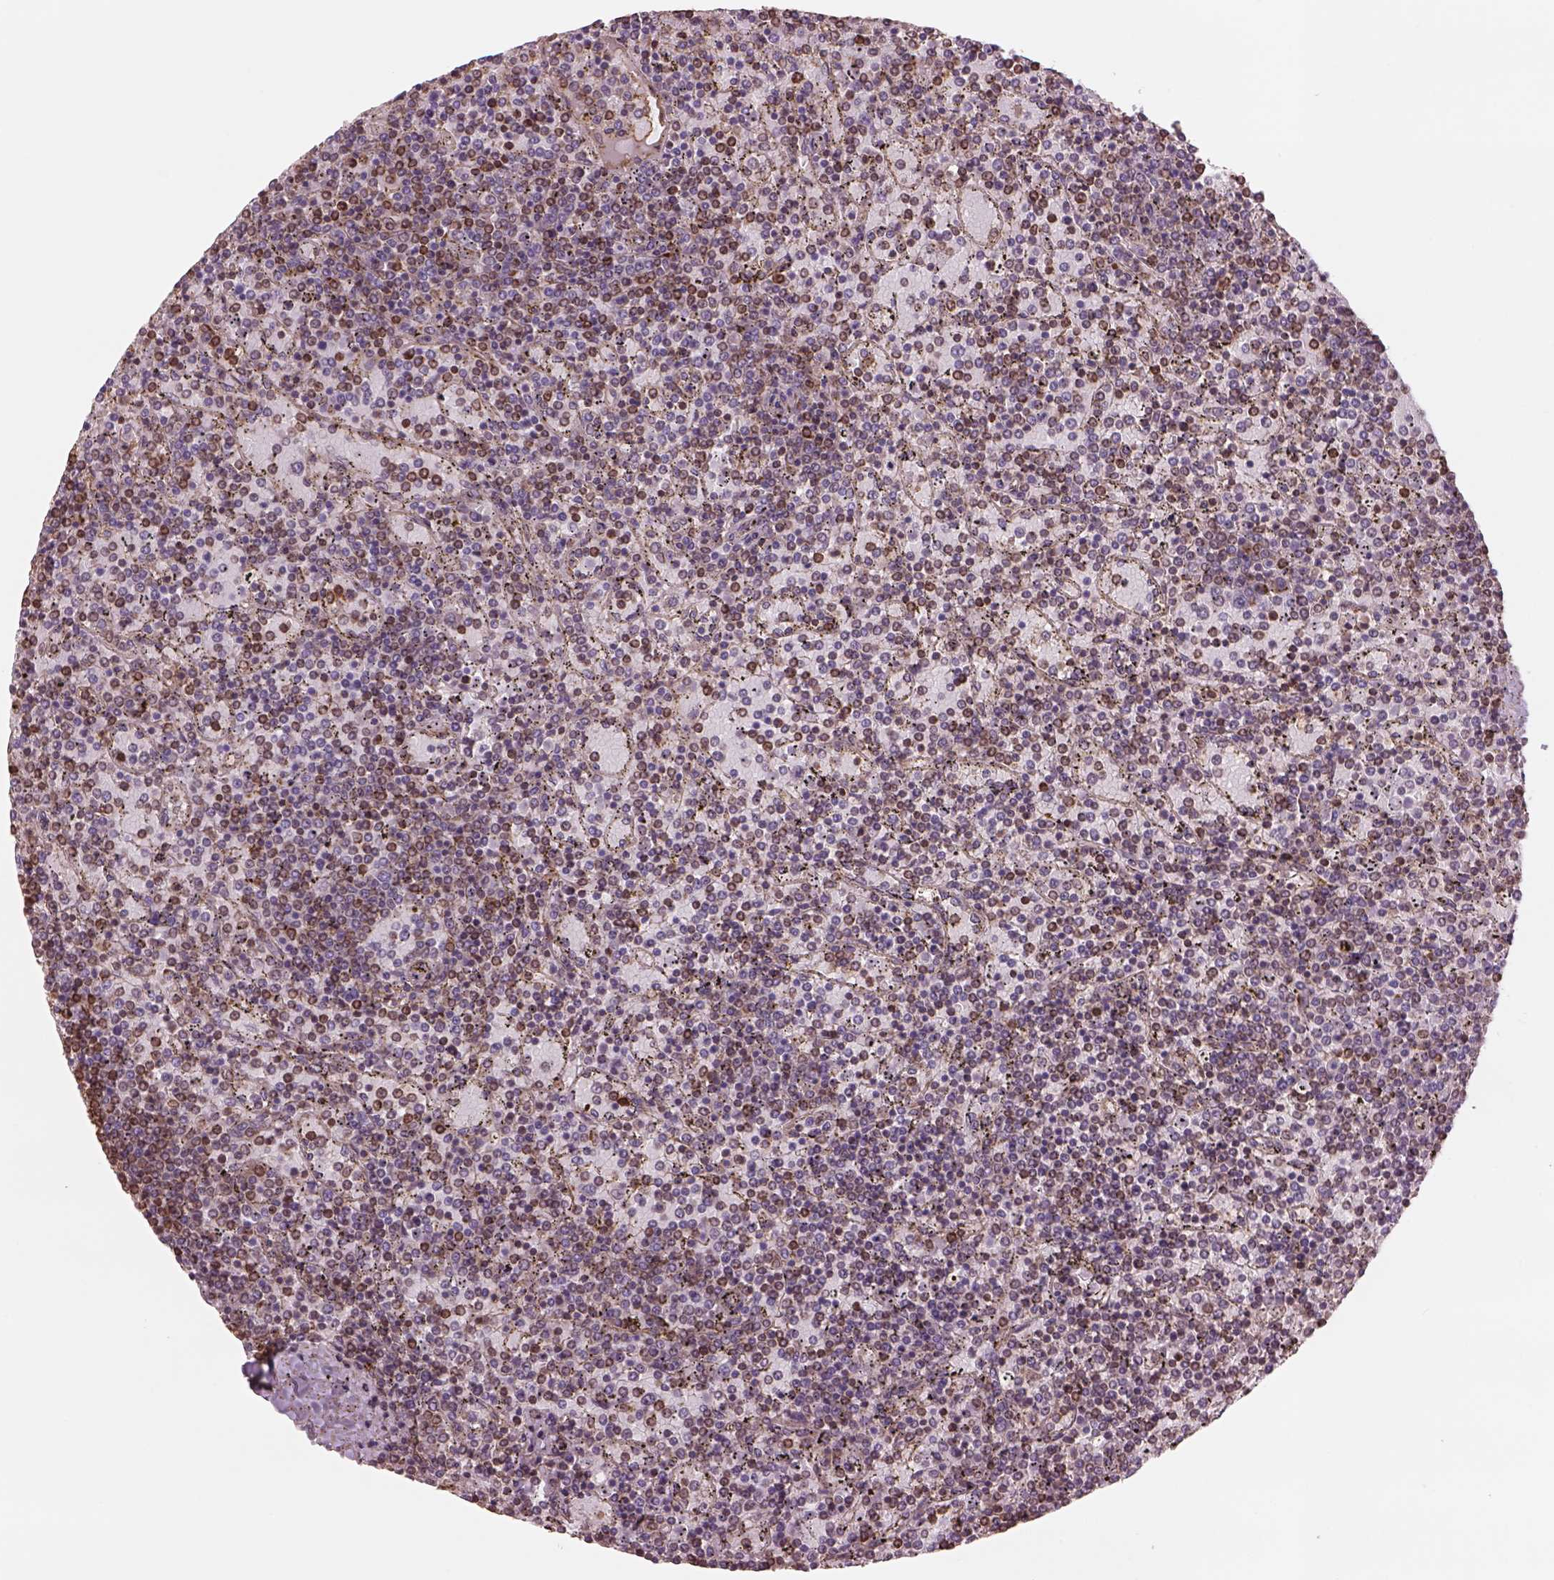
{"staining": {"intensity": "moderate", "quantity": "<25%", "location": "cytoplasmic/membranous"}, "tissue": "lymphoma", "cell_type": "Tumor cells", "image_type": "cancer", "snomed": [{"axis": "morphology", "description": "Malignant lymphoma, non-Hodgkin's type, Low grade"}, {"axis": "topography", "description": "Spleen"}], "caption": "The immunohistochemical stain labels moderate cytoplasmic/membranous staining in tumor cells of lymphoma tissue.", "gene": "LIN7A", "patient": {"sex": "female", "age": 77}}